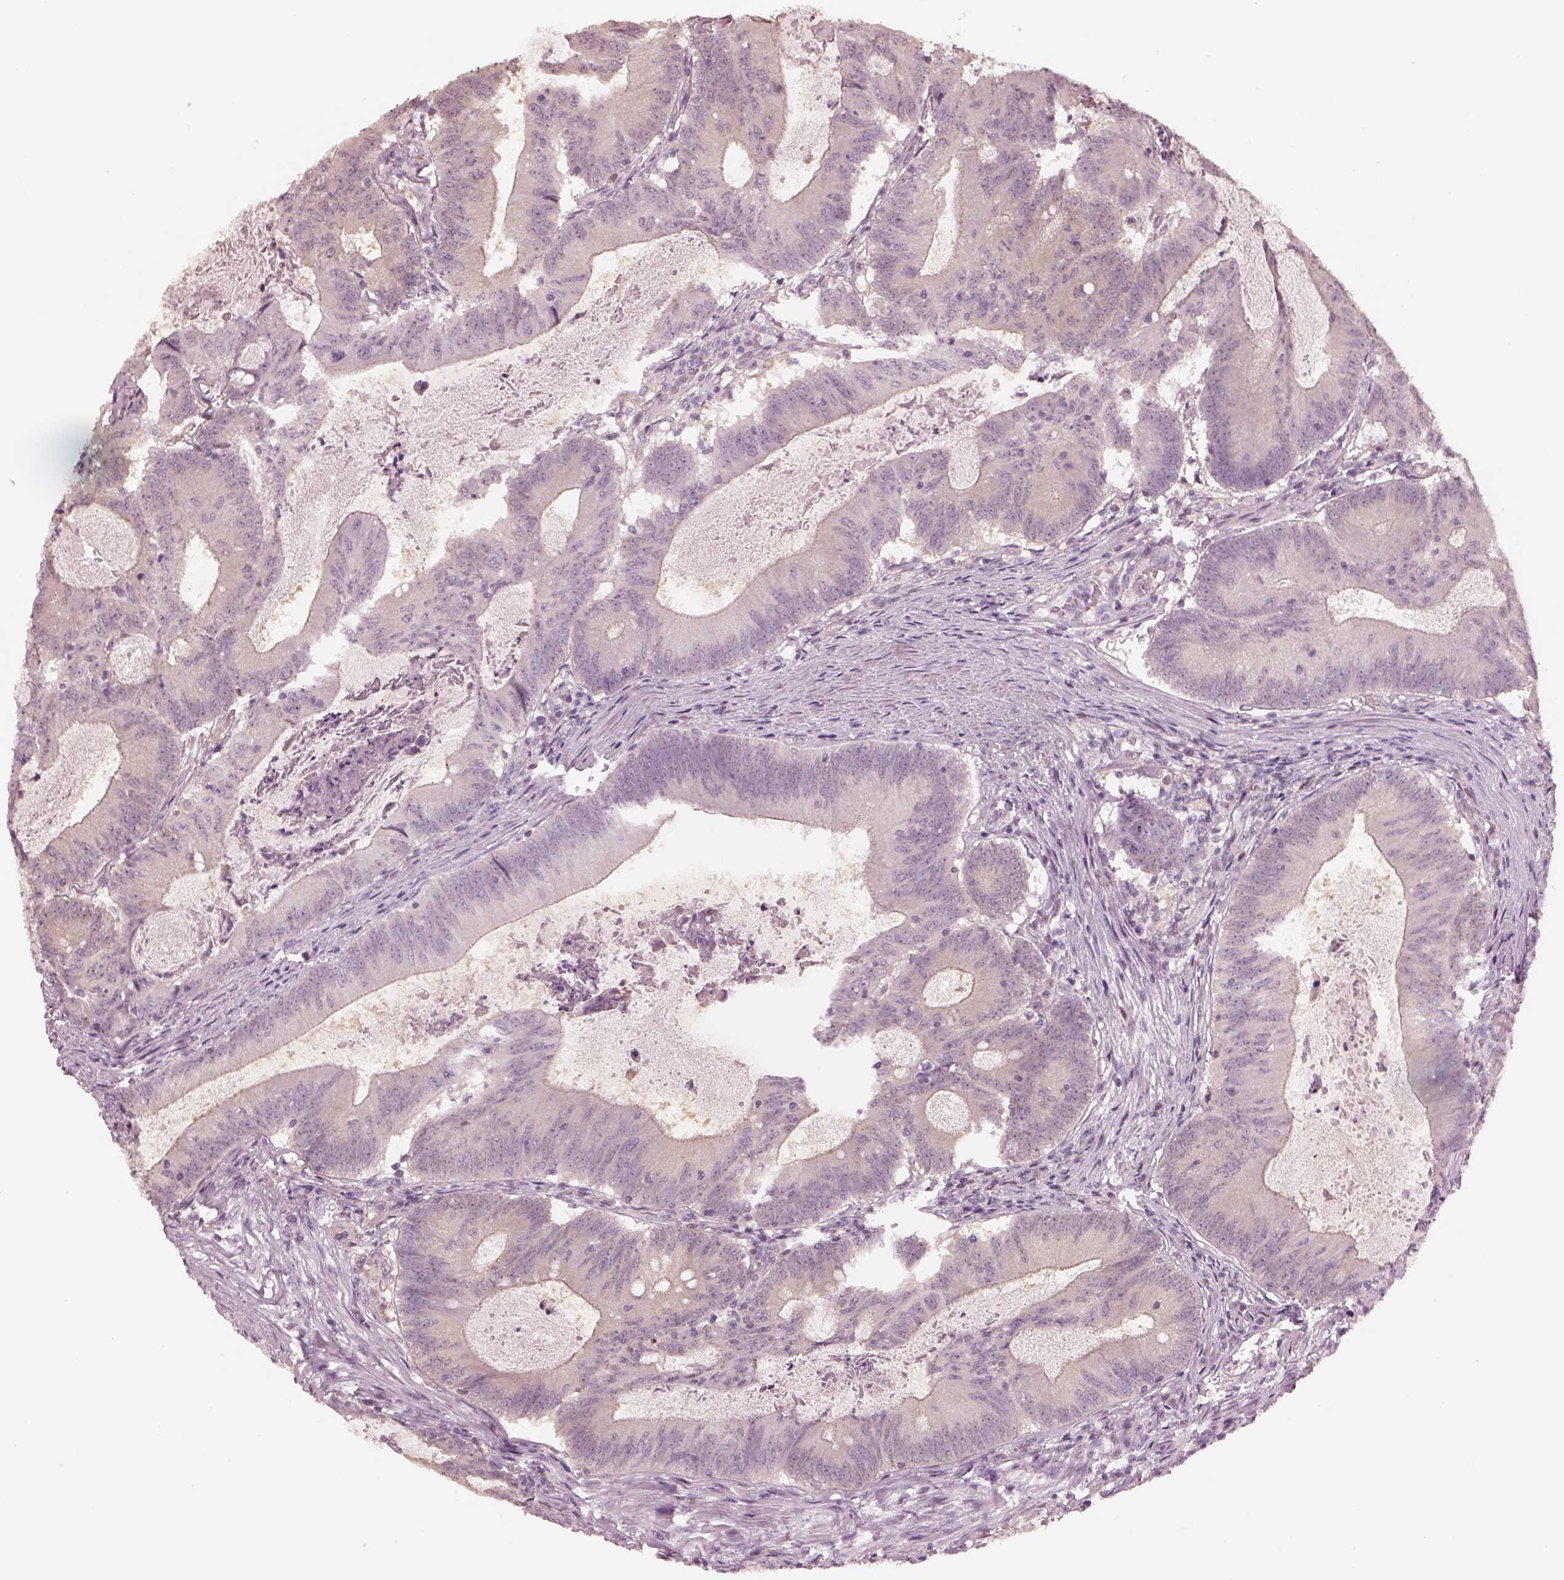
{"staining": {"intensity": "negative", "quantity": "none", "location": "none"}, "tissue": "colorectal cancer", "cell_type": "Tumor cells", "image_type": "cancer", "snomed": [{"axis": "morphology", "description": "Adenocarcinoma, NOS"}, {"axis": "topography", "description": "Colon"}], "caption": "Tumor cells are negative for brown protein staining in colorectal cancer.", "gene": "EGR4", "patient": {"sex": "female", "age": 70}}